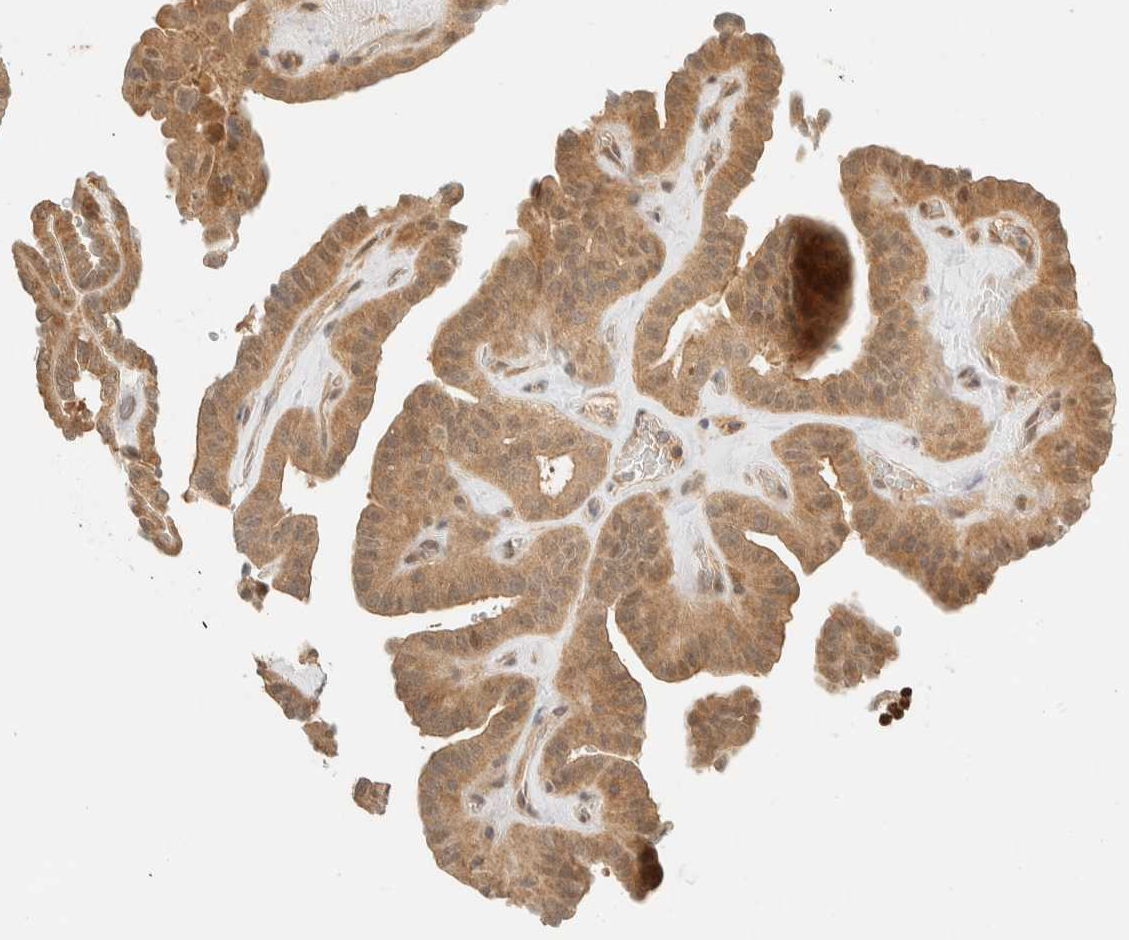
{"staining": {"intensity": "moderate", "quantity": ">75%", "location": "cytoplasmic/membranous"}, "tissue": "thyroid cancer", "cell_type": "Tumor cells", "image_type": "cancer", "snomed": [{"axis": "morphology", "description": "Papillary adenocarcinoma, NOS"}, {"axis": "topography", "description": "Thyroid gland"}], "caption": "Tumor cells show medium levels of moderate cytoplasmic/membranous positivity in approximately >75% of cells in thyroid cancer (papillary adenocarcinoma).", "gene": "KIFAP3", "patient": {"sex": "male", "age": 77}}